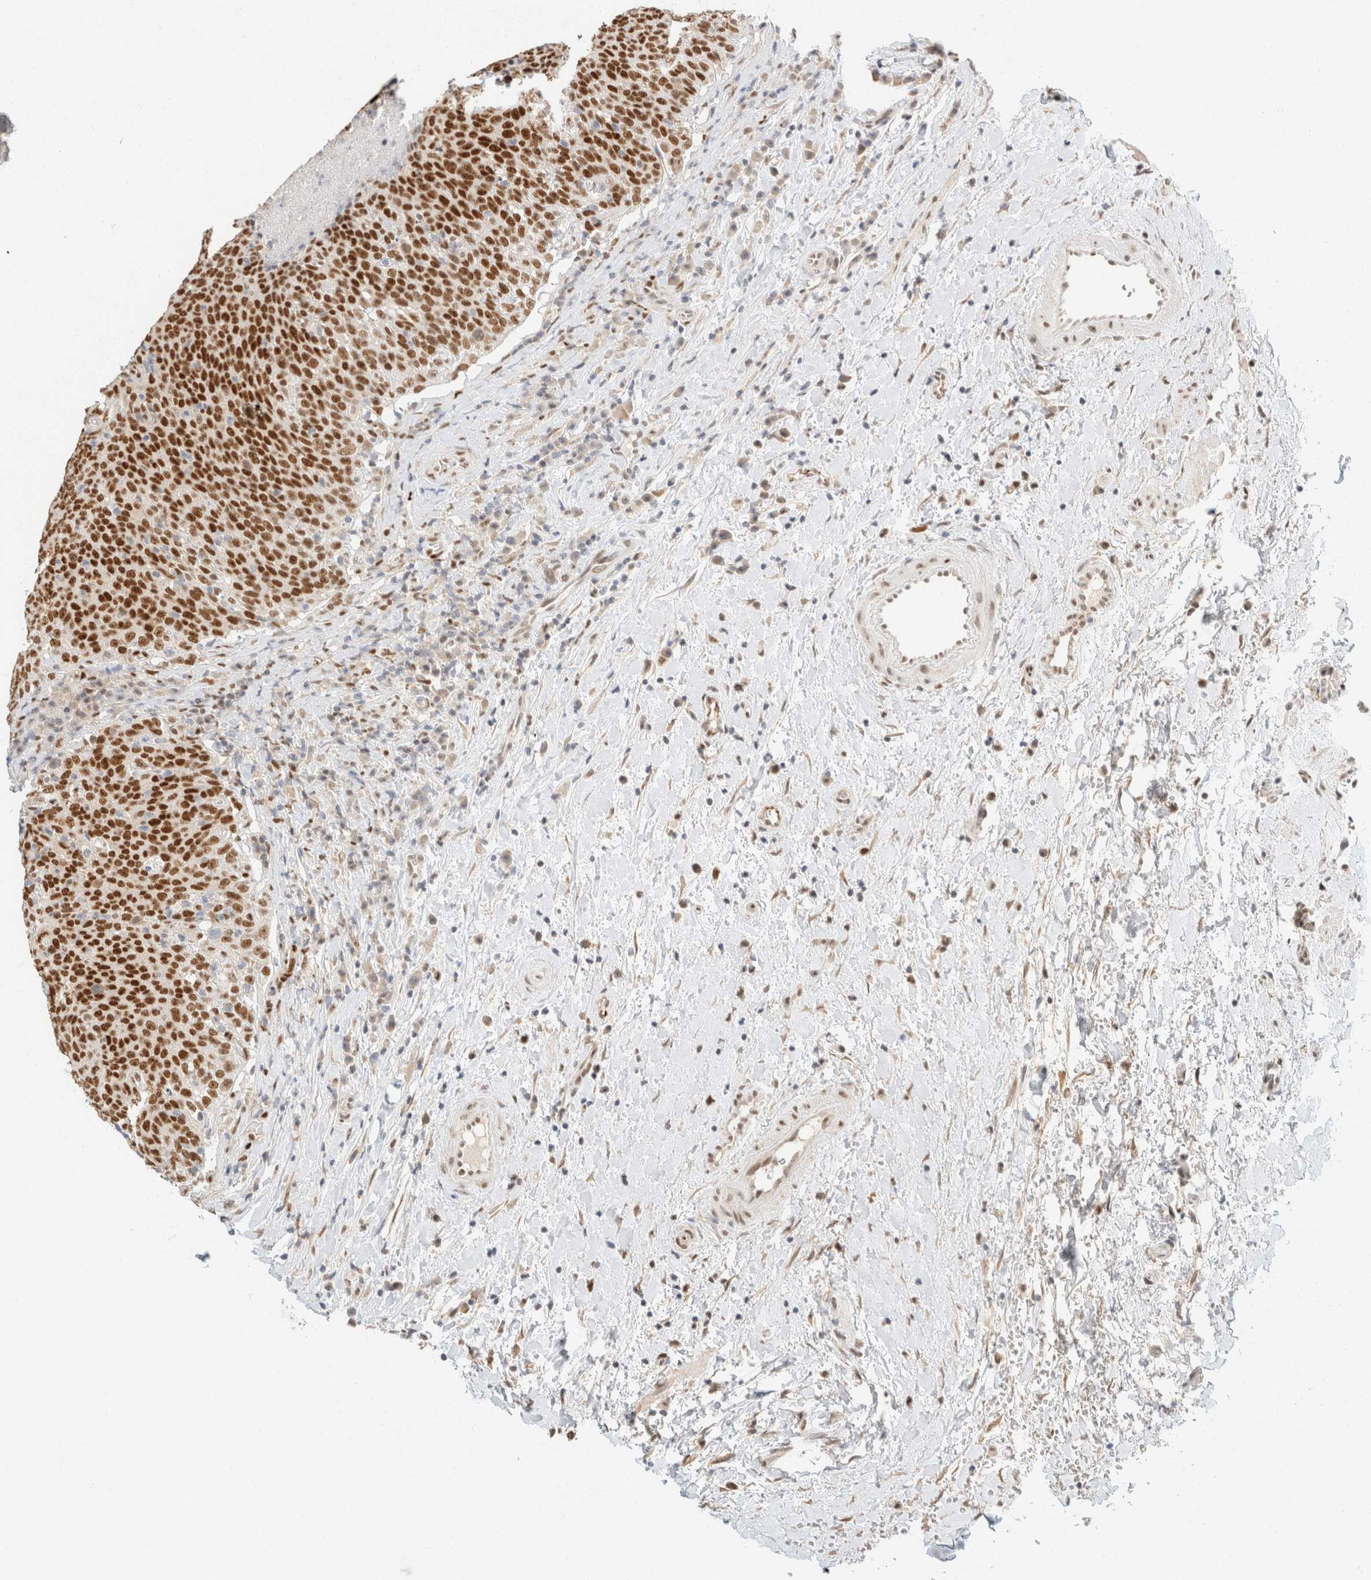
{"staining": {"intensity": "strong", "quantity": ">75%", "location": "nuclear"}, "tissue": "head and neck cancer", "cell_type": "Tumor cells", "image_type": "cancer", "snomed": [{"axis": "morphology", "description": "Squamous cell carcinoma, NOS"}, {"axis": "morphology", "description": "Squamous cell carcinoma, metastatic, NOS"}, {"axis": "topography", "description": "Lymph node"}, {"axis": "topography", "description": "Head-Neck"}], "caption": "A brown stain shows strong nuclear positivity of a protein in human head and neck squamous cell carcinoma tumor cells.", "gene": "ZNF768", "patient": {"sex": "male", "age": 62}}